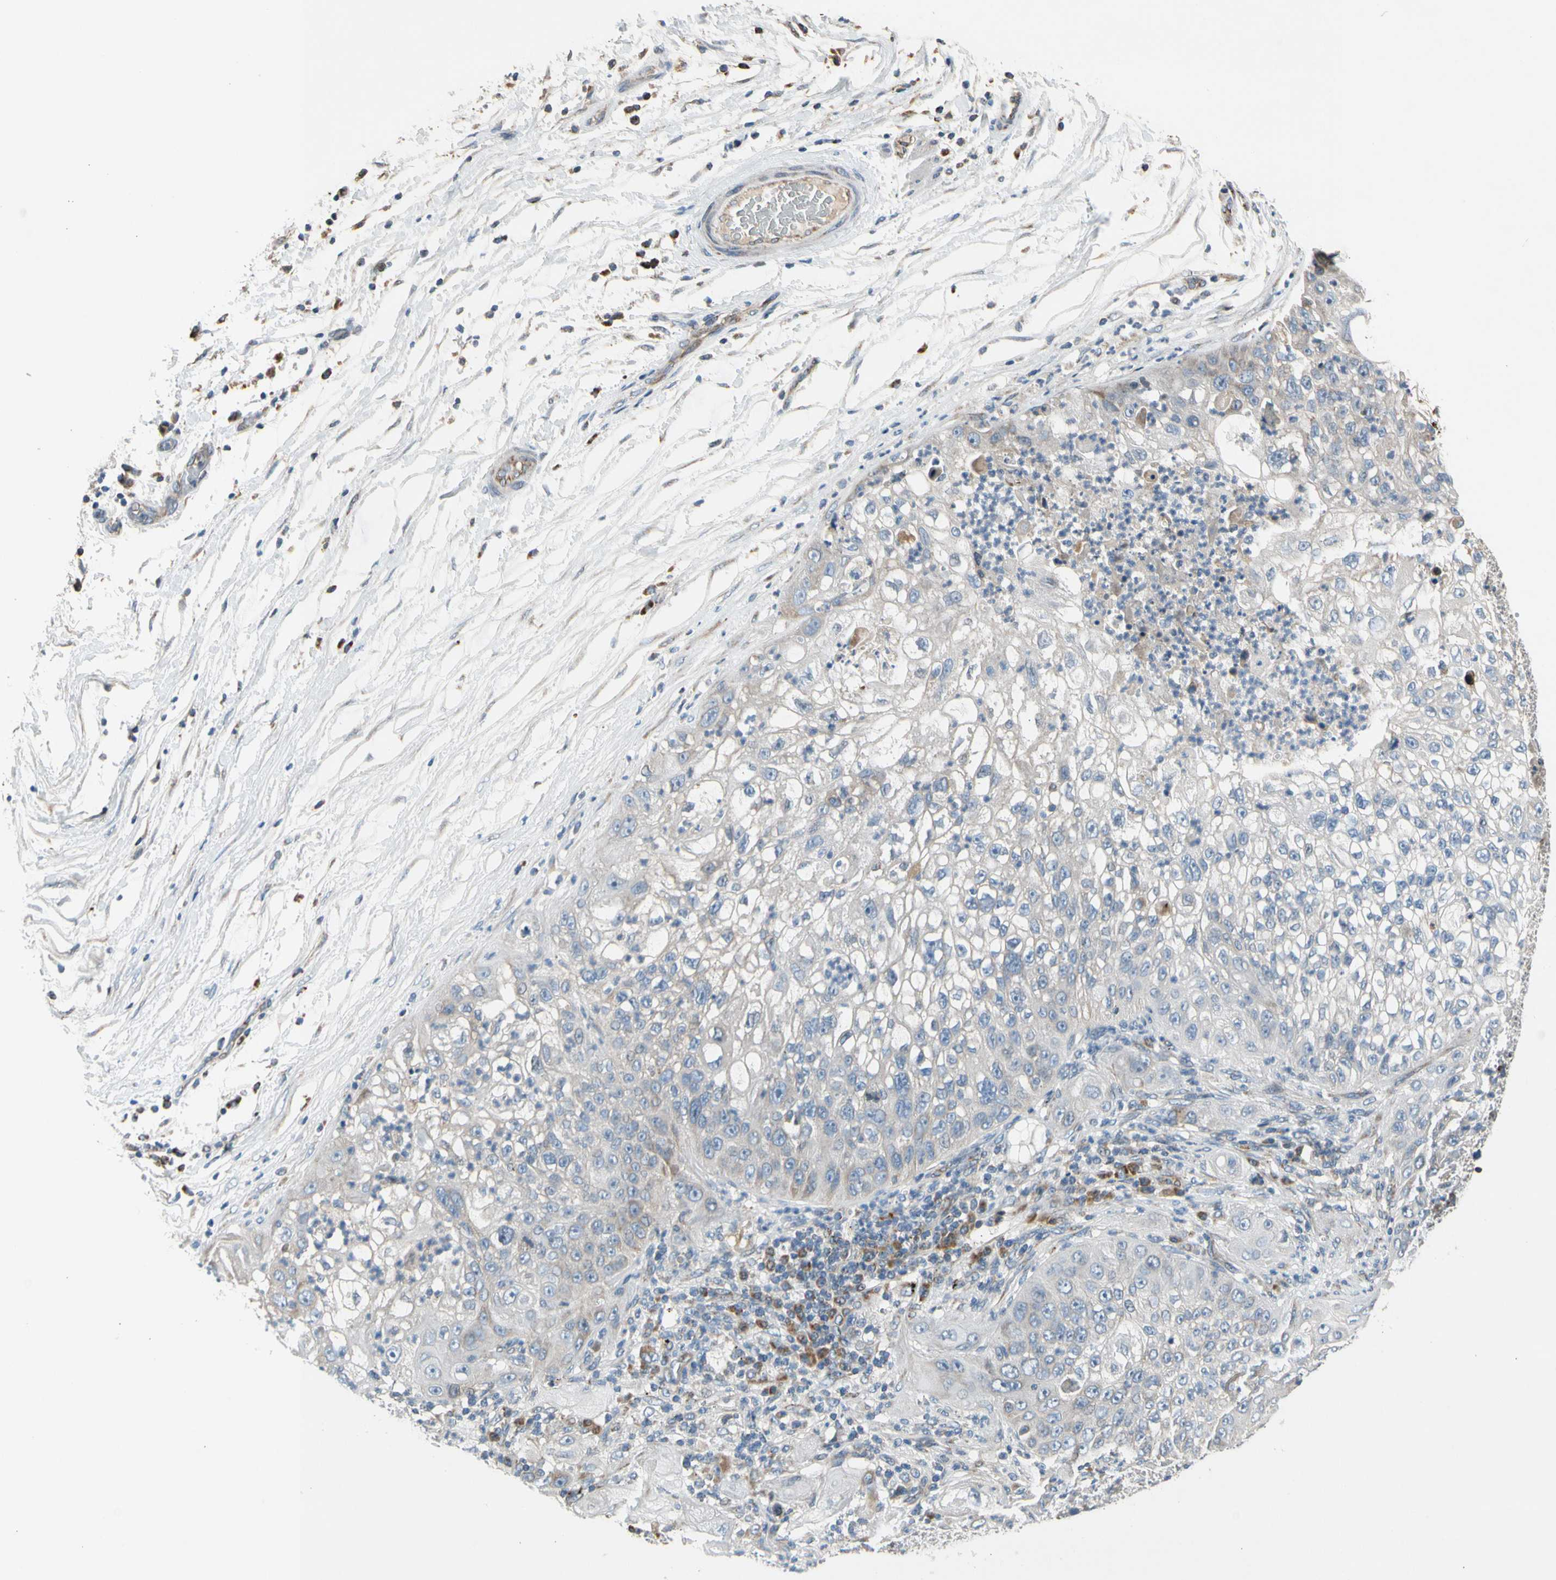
{"staining": {"intensity": "negative", "quantity": "none", "location": "none"}, "tissue": "lung cancer", "cell_type": "Tumor cells", "image_type": "cancer", "snomed": [{"axis": "morphology", "description": "Inflammation, NOS"}, {"axis": "morphology", "description": "Squamous cell carcinoma, NOS"}, {"axis": "topography", "description": "Lymph node"}, {"axis": "topography", "description": "Soft tissue"}, {"axis": "topography", "description": "Lung"}], "caption": "DAB immunohistochemical staining of lung cancer exhibits no significant positivity in tumor cells. (DAB immunohistochemistry (IHC) with hematoxylin counter stain).", "gene": "NPHP3", "patient": {"sex": "male", "age": 66}}